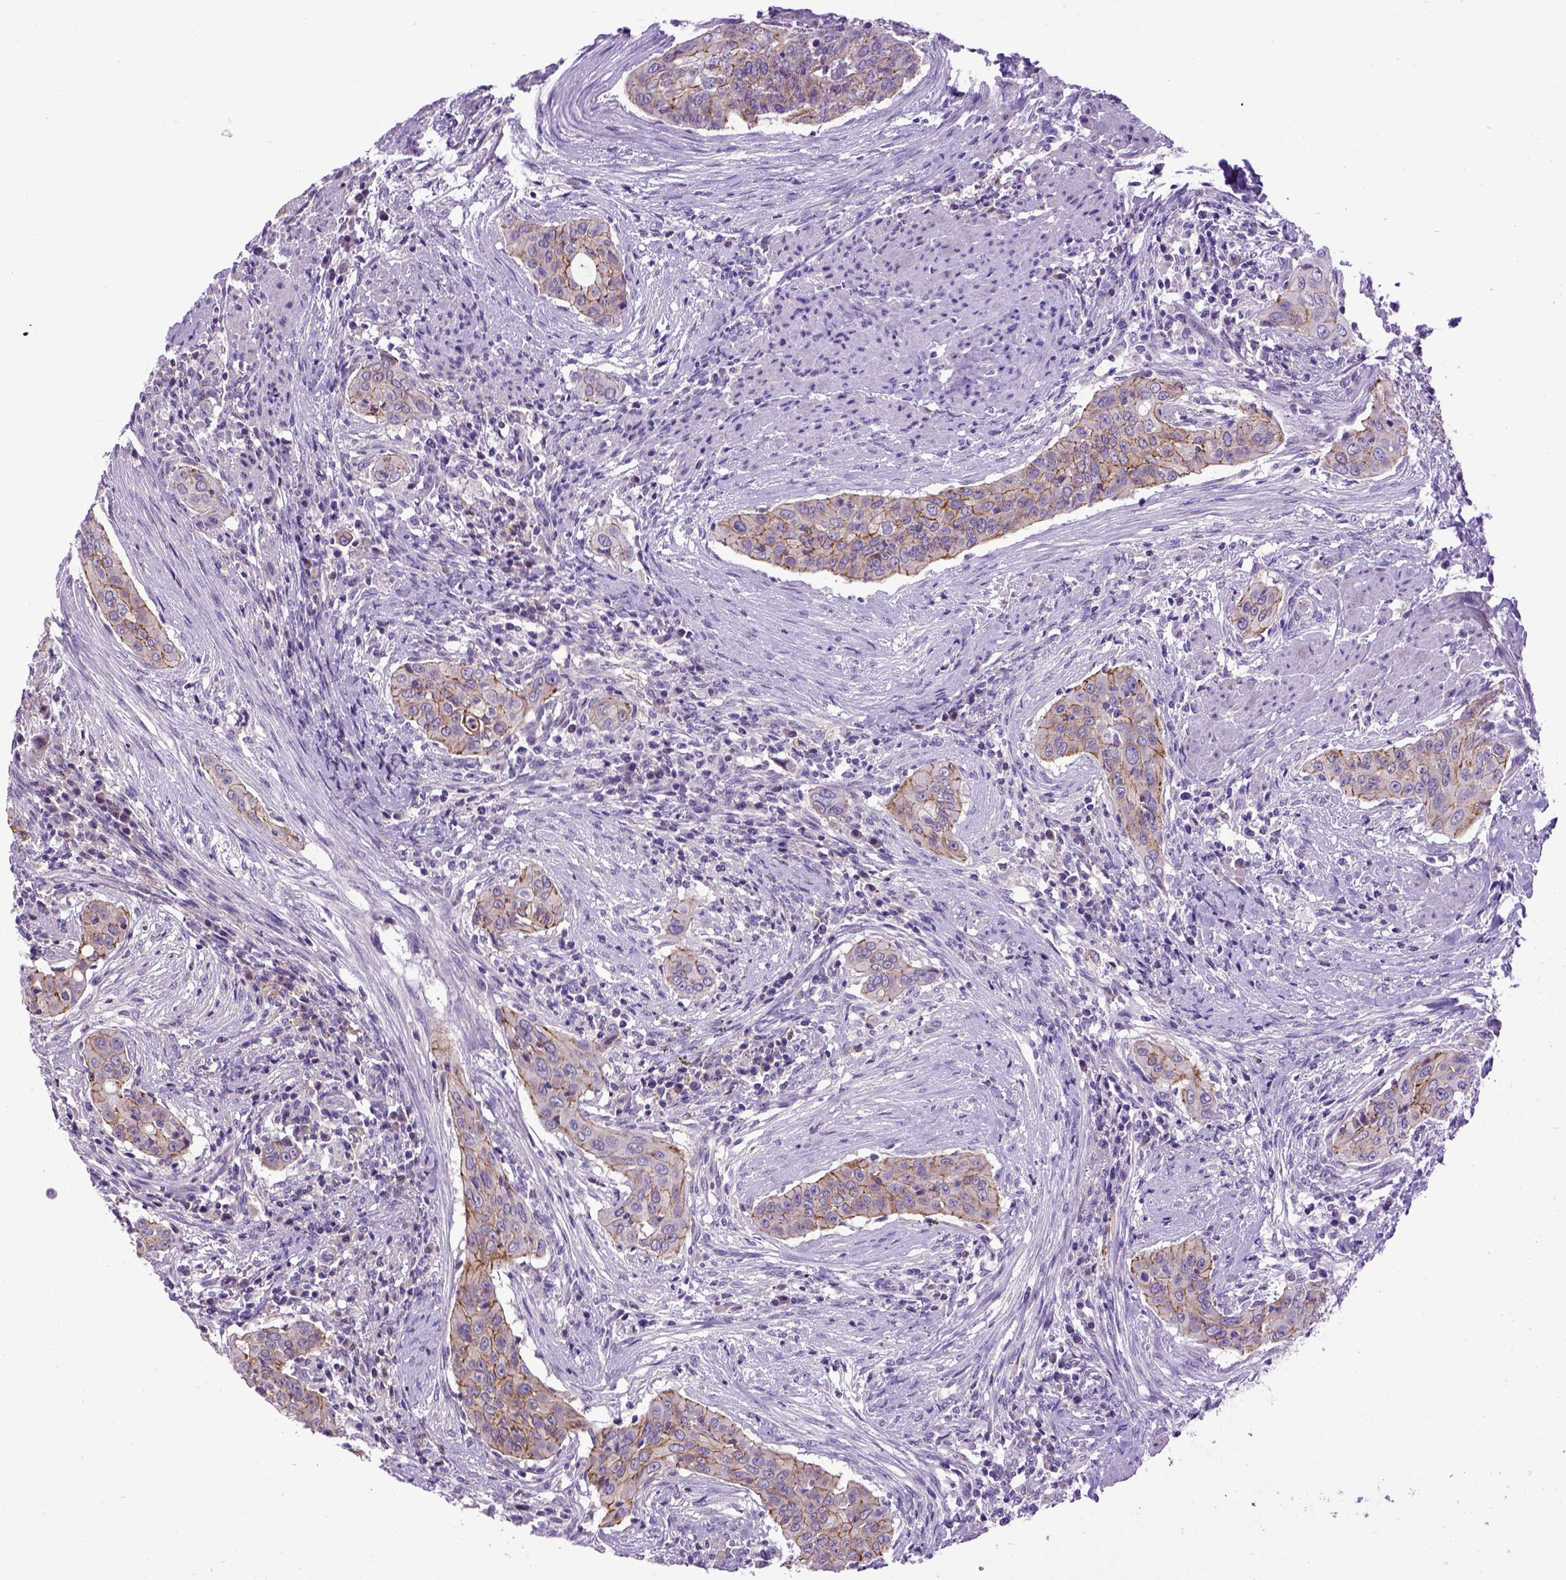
{"staining": {"intensity": "strong", "quantity": "25%-75%", "location": "cytoplasmic/membranous"}, "tissue": "urothelial cancer", "cell_type": "Tumor cells", "image_type": "cancer", "snomed": [{"axis": "morphology", "description": "Urothelial carcinoma, High grade"}, {"axis": "topography", "description": "Urinary bladder"}], "caption": "There is high levels of strong cytoplasmic/membranous staining in tumor cells of urothelial cancer, as demonstrated by immunohistochemical staining (brown color).", "gene": "CDH1", "patient": {"sex": "male", "age": 82}}